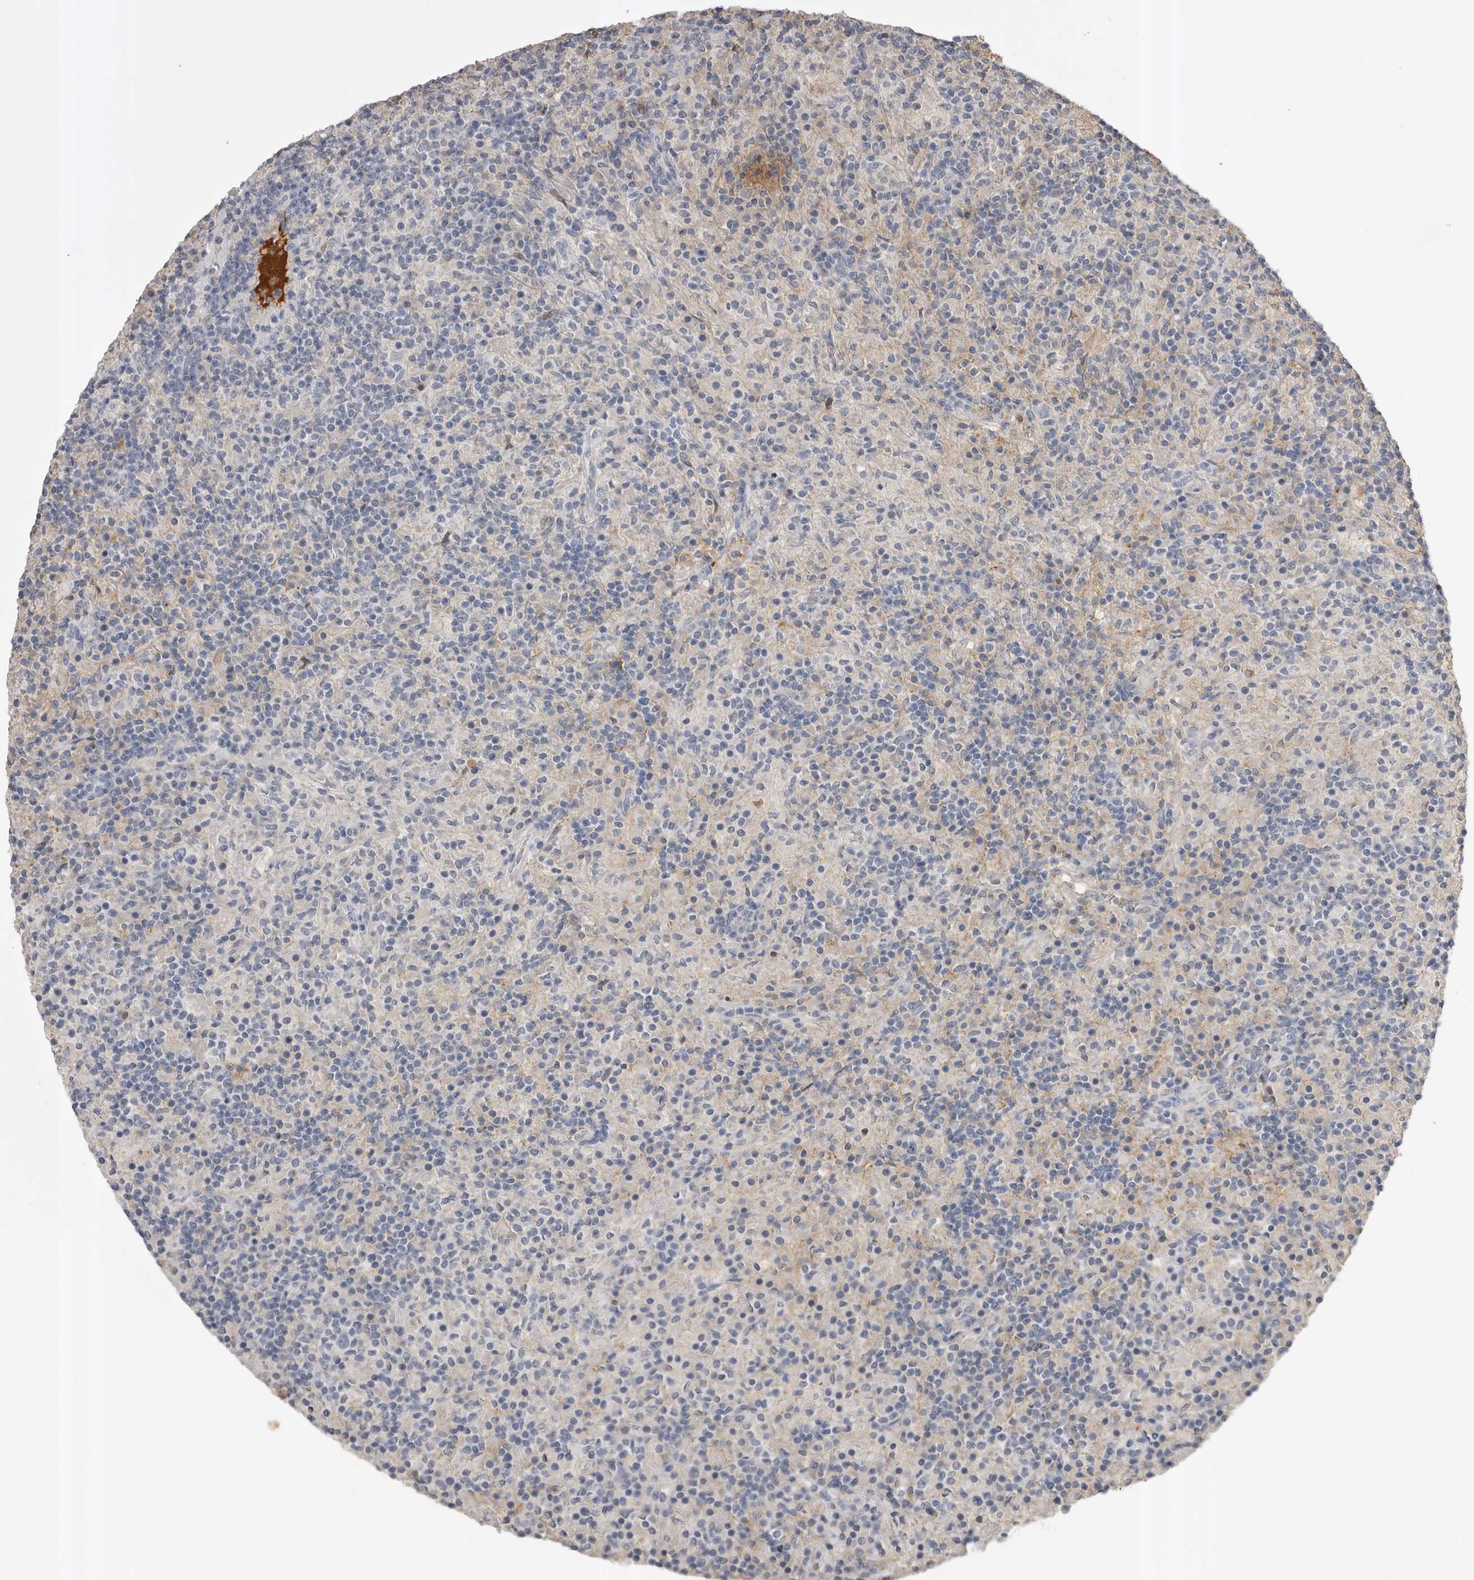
{"staining": {"intensity": "negative", "quantity": "none", "location": "none"}, "tissue": "lymphoma", "cell_type": "Tumor cells", "image_type": "cancer", "snomed": [{"axis": "morphology", "description": "Hodgkin's disease, NOS"}, {"axis": "topography", "description": "Lymph node"}], "caption": "High power microscopy image of an immunohistochemistry (IHC) image of Hodgkin's disease, revealing no significant expression in tumor cells.", "gene": "AHSG", "patient": {"sex": "male", "age": 70}}